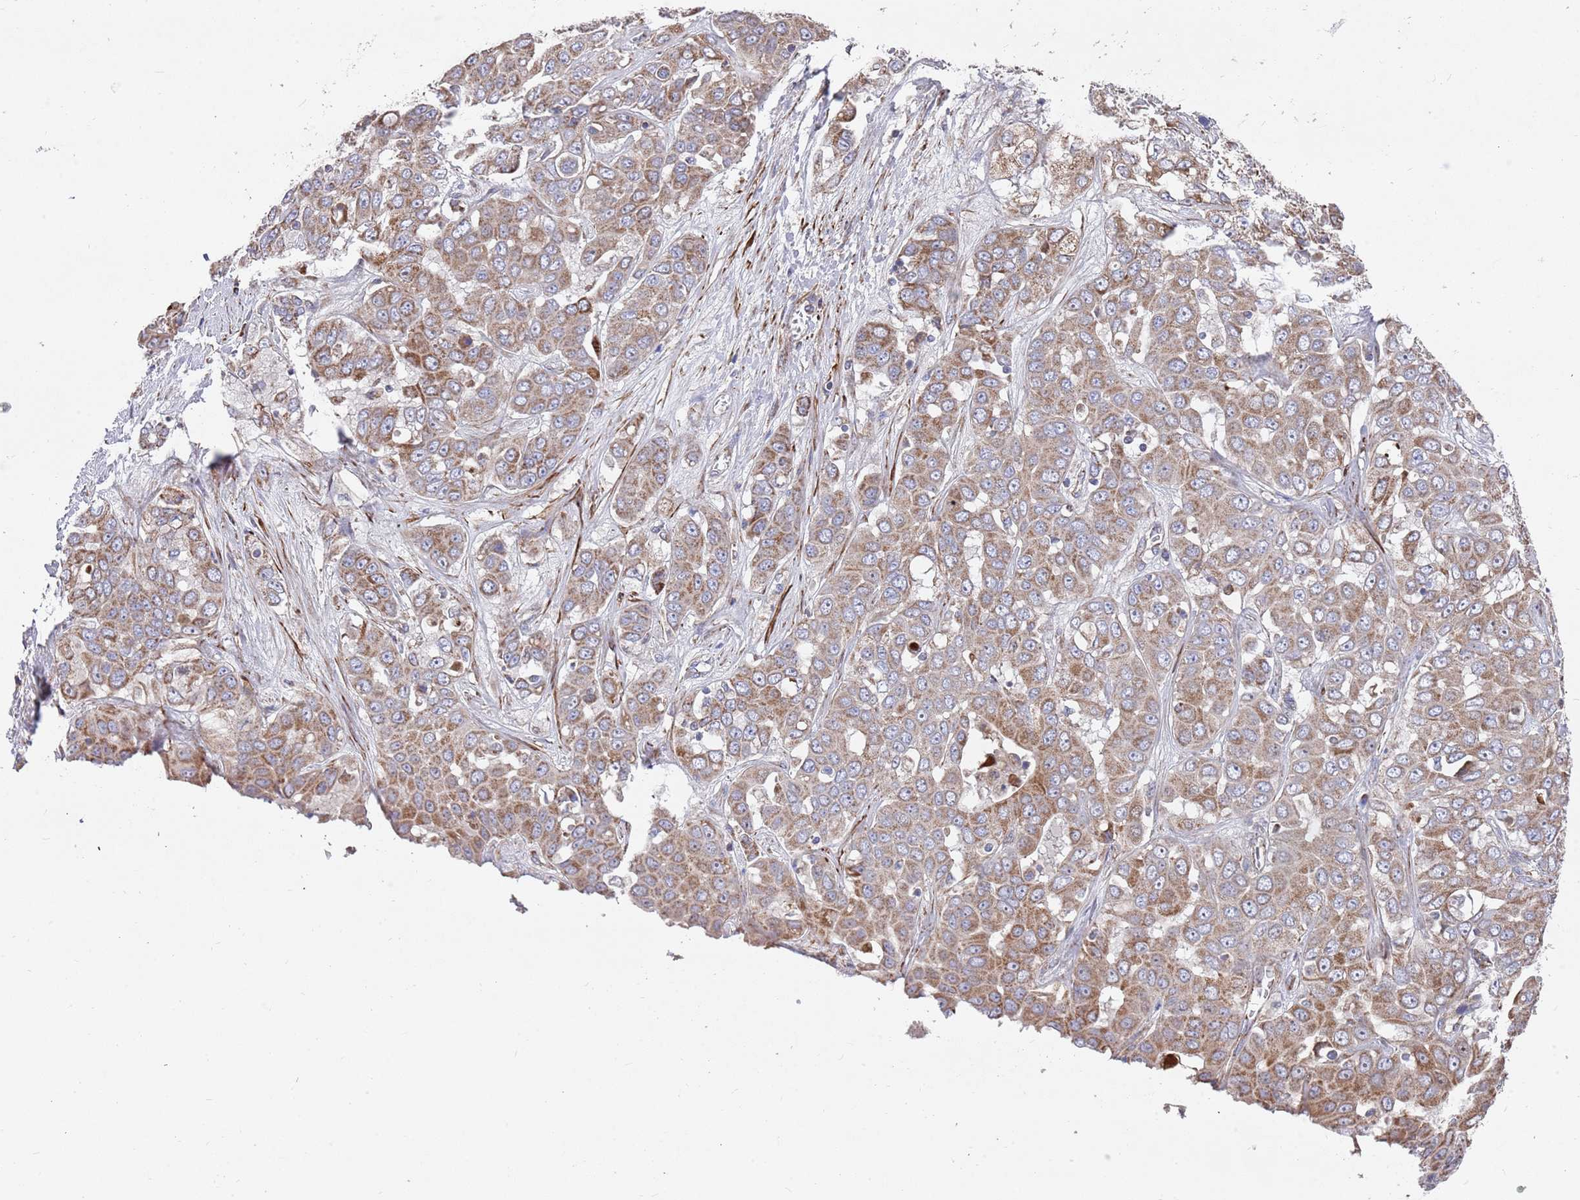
{"staining": {"intensity": "moderate", "quantity": ">75%", "location": "cytoplasmic/membranous"}, "tissue": "liver cancer", "cell_type": "Tumor cells", "image_type": "cancer", "snomed": [{"axis": "morphology", "description": "Cholangiocarcinoma"}, {"axis": "topography", "description": "Liver"}], "caption": "Immunohistochemical staining of liver cholangiocarcinoma shows moderate cytoplasmic/membranous protein expression in about >75% of tumor cells.", "gene": "WDFY3", "patient": {"sex": "female", "age": 52}}